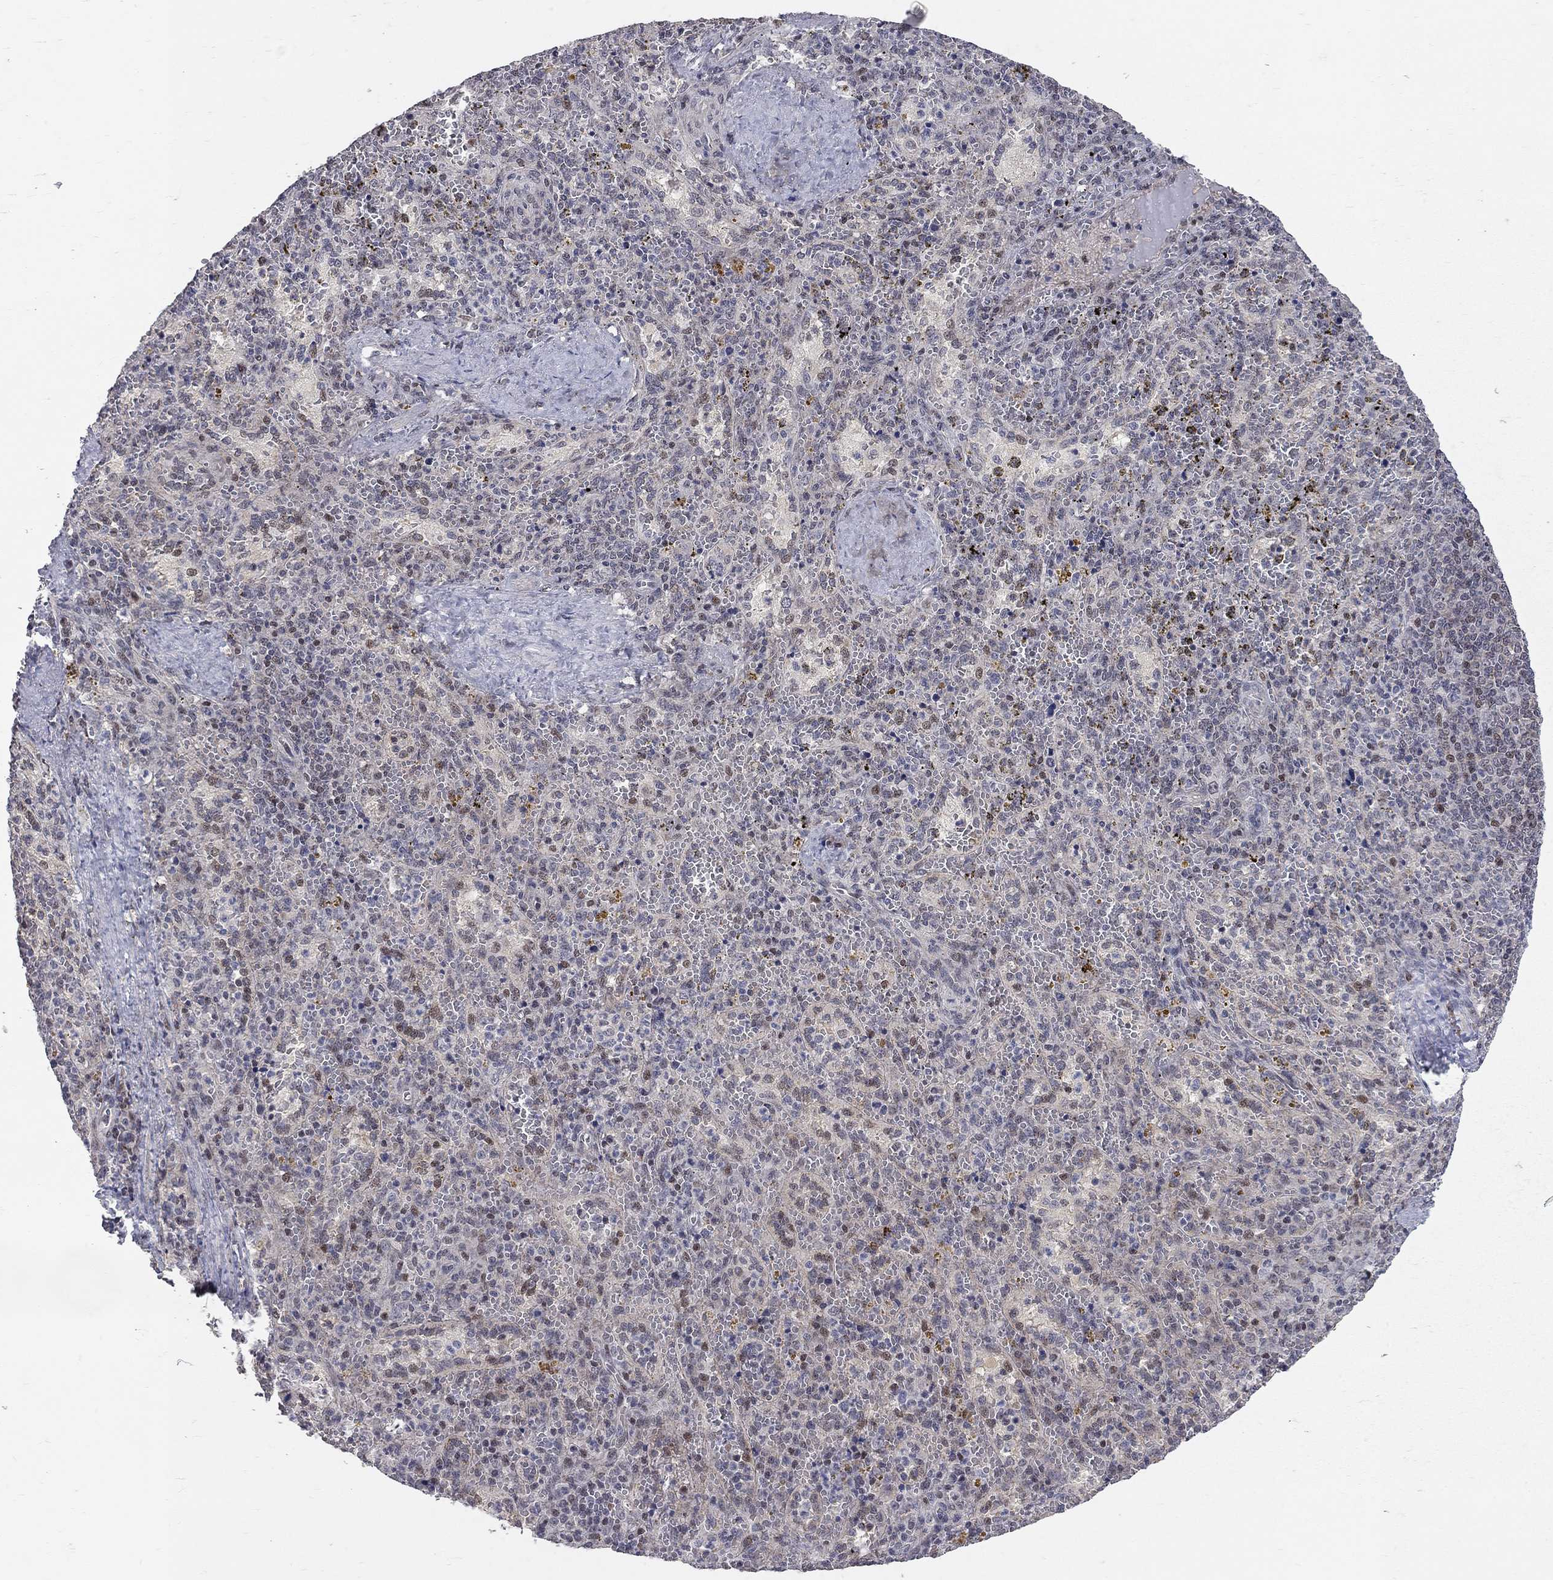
{"staining": {"intensity": "weak", "quantity": "<25%", "location": "nuclear"}, "tissue": "spleen", "cell_type": "Cells in red pulp", "image_type": "normal", "snomed": [{"axis": "morphology", "description": "Normal tissue, NOS"}, {"axis": "topography", "description": "Spleen"}], "caption": "Immunohistochemistry (IHC) micrograph of unremarkable spleen: human spleen stained with DAB (3,3'-diaminobenzidine) shows no significant protein expression in cells in red pulp.", "gene": "HDAC3", "patient": {"sex": "female", "age": 50}}